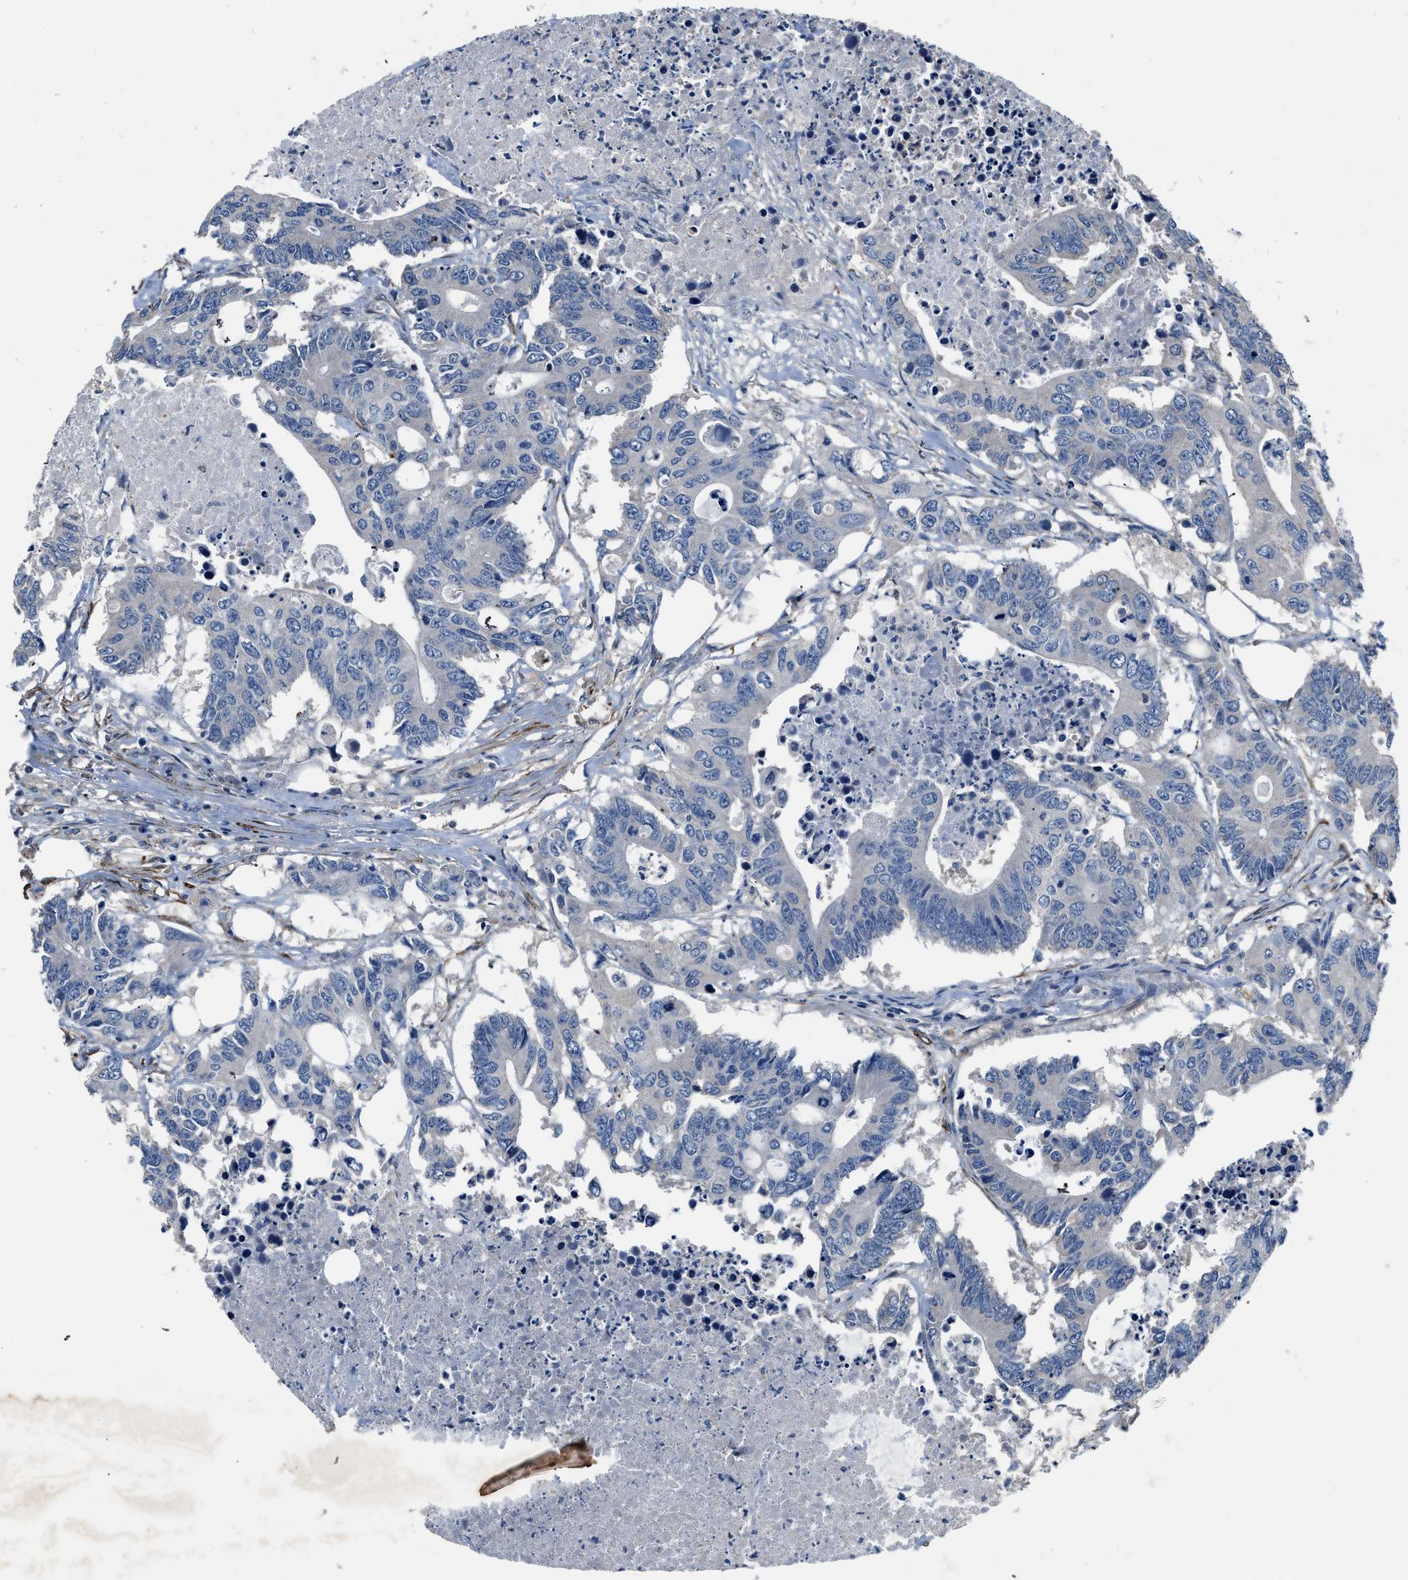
{"staining": {"intensity": "negative", "quantity": "none", "location": "none"}, "tissue": "colorectal cancer", "cell_type": "Tumor cells", "image_type": "cancer", "snomed": [{"axis": "morphology", "description": "Adenocarcinoma, NOS"}, {"axis": "topography", "description": "Colon"}], "caption": "Immunohistochemical staining of colorectal adenocarcinoma reveals no significant positivity in tumor cells.", "gene": "LANCL2", "patient": {"sex": "male", "age": 71}}